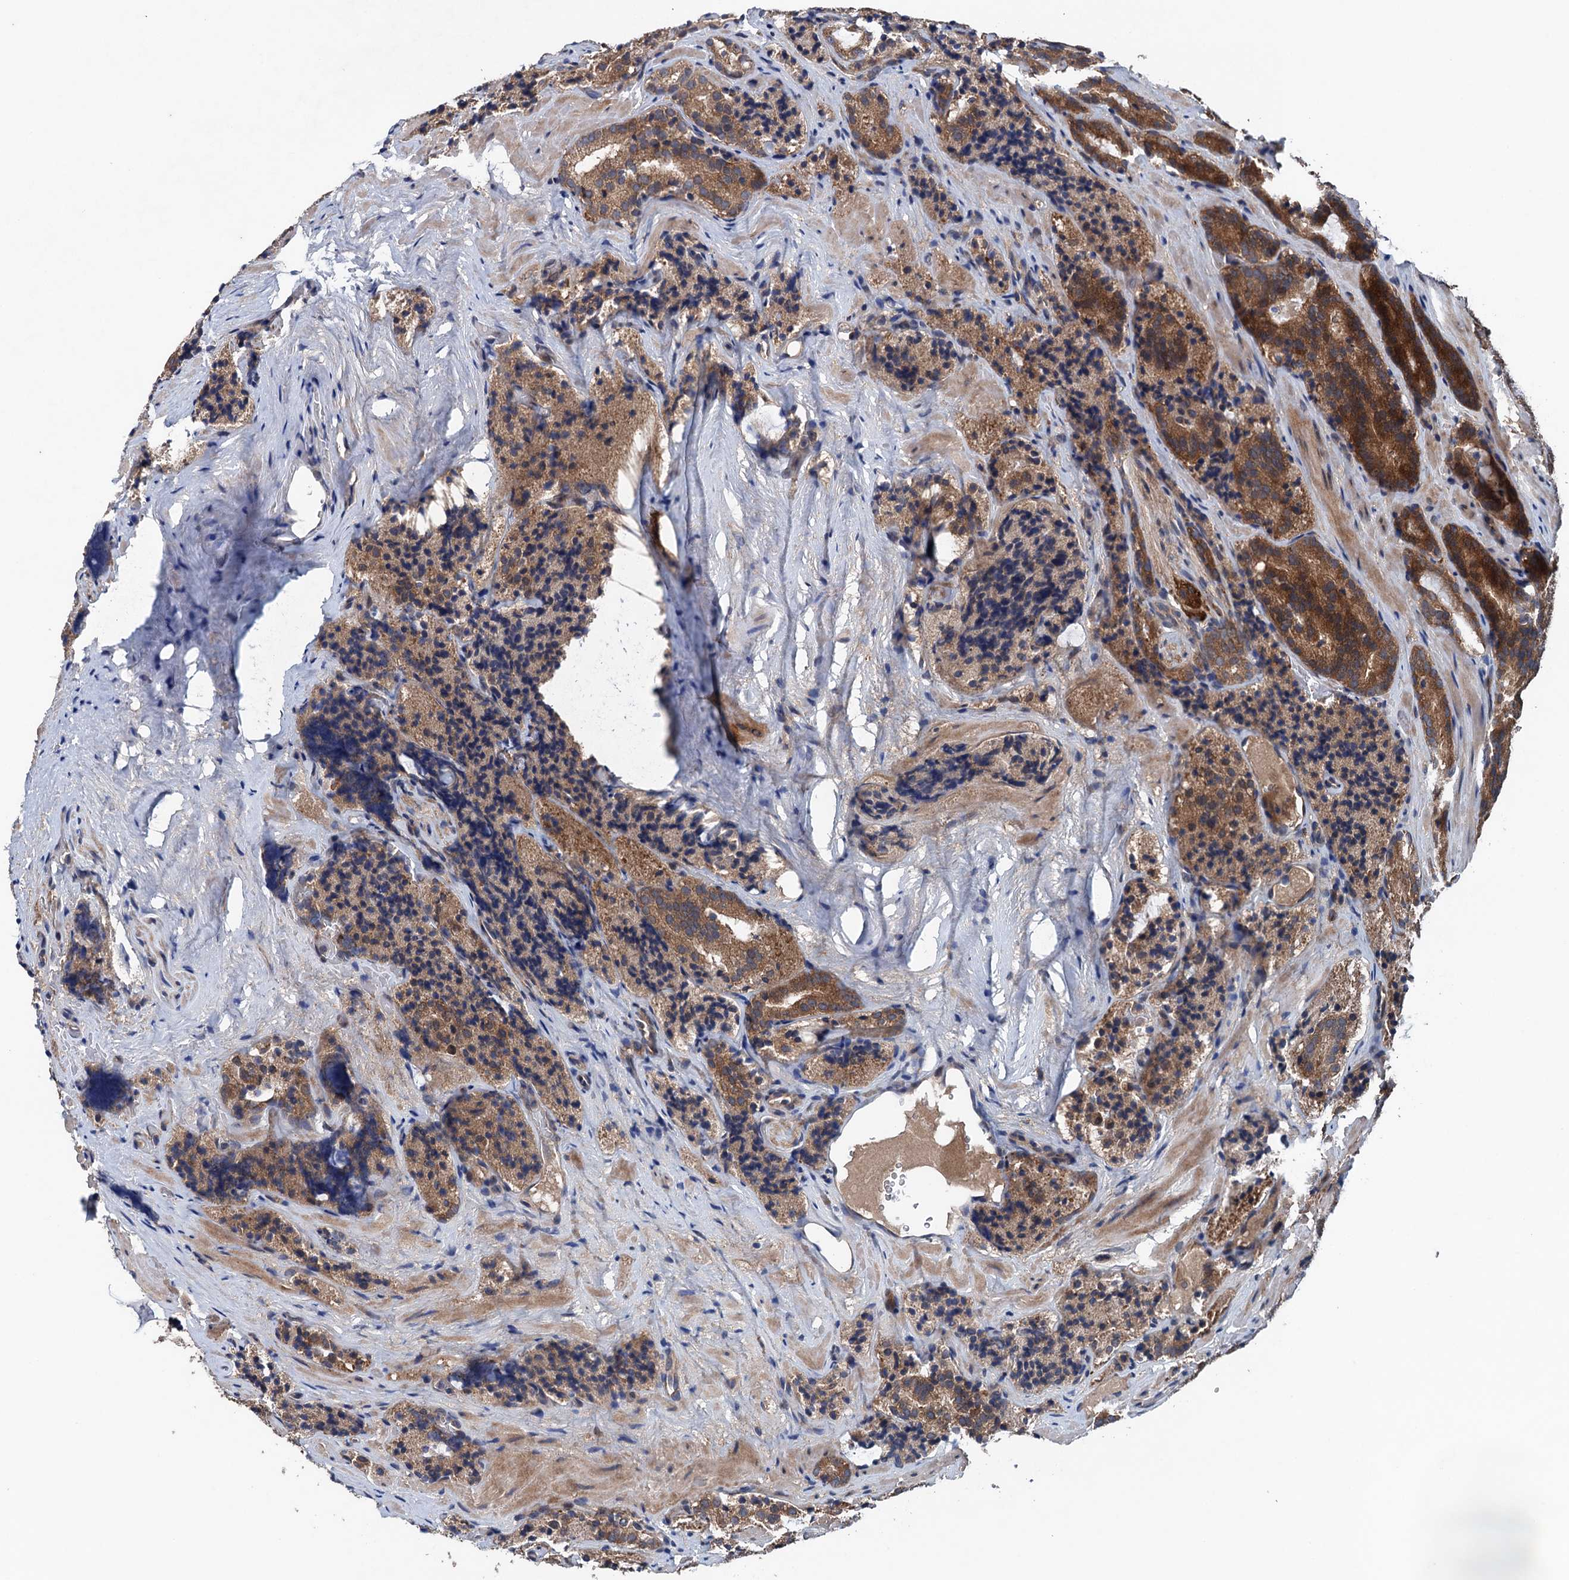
{"staining": {"intensity": "moderate", "quantity": ">75%", "location": "cytoplasmic/membranous"}, "tissue": "prostate cancer", "cell_type": "Tumor cells", "image_type": "cancer", "snomed": [{"axis": "morphology", "description": "Adenocarcinoma, High grade"}, {"axis": "topography", "description": "Prostate"}], "caption": "About >75% of tumor cells in prostate cancer demonstrate moderate cytoplasmic/membranous protein staining as visualized by brown immunohistochemical staining.", "gene": "BLTP3B", "patient": {"sex": "male", "age": 57}}